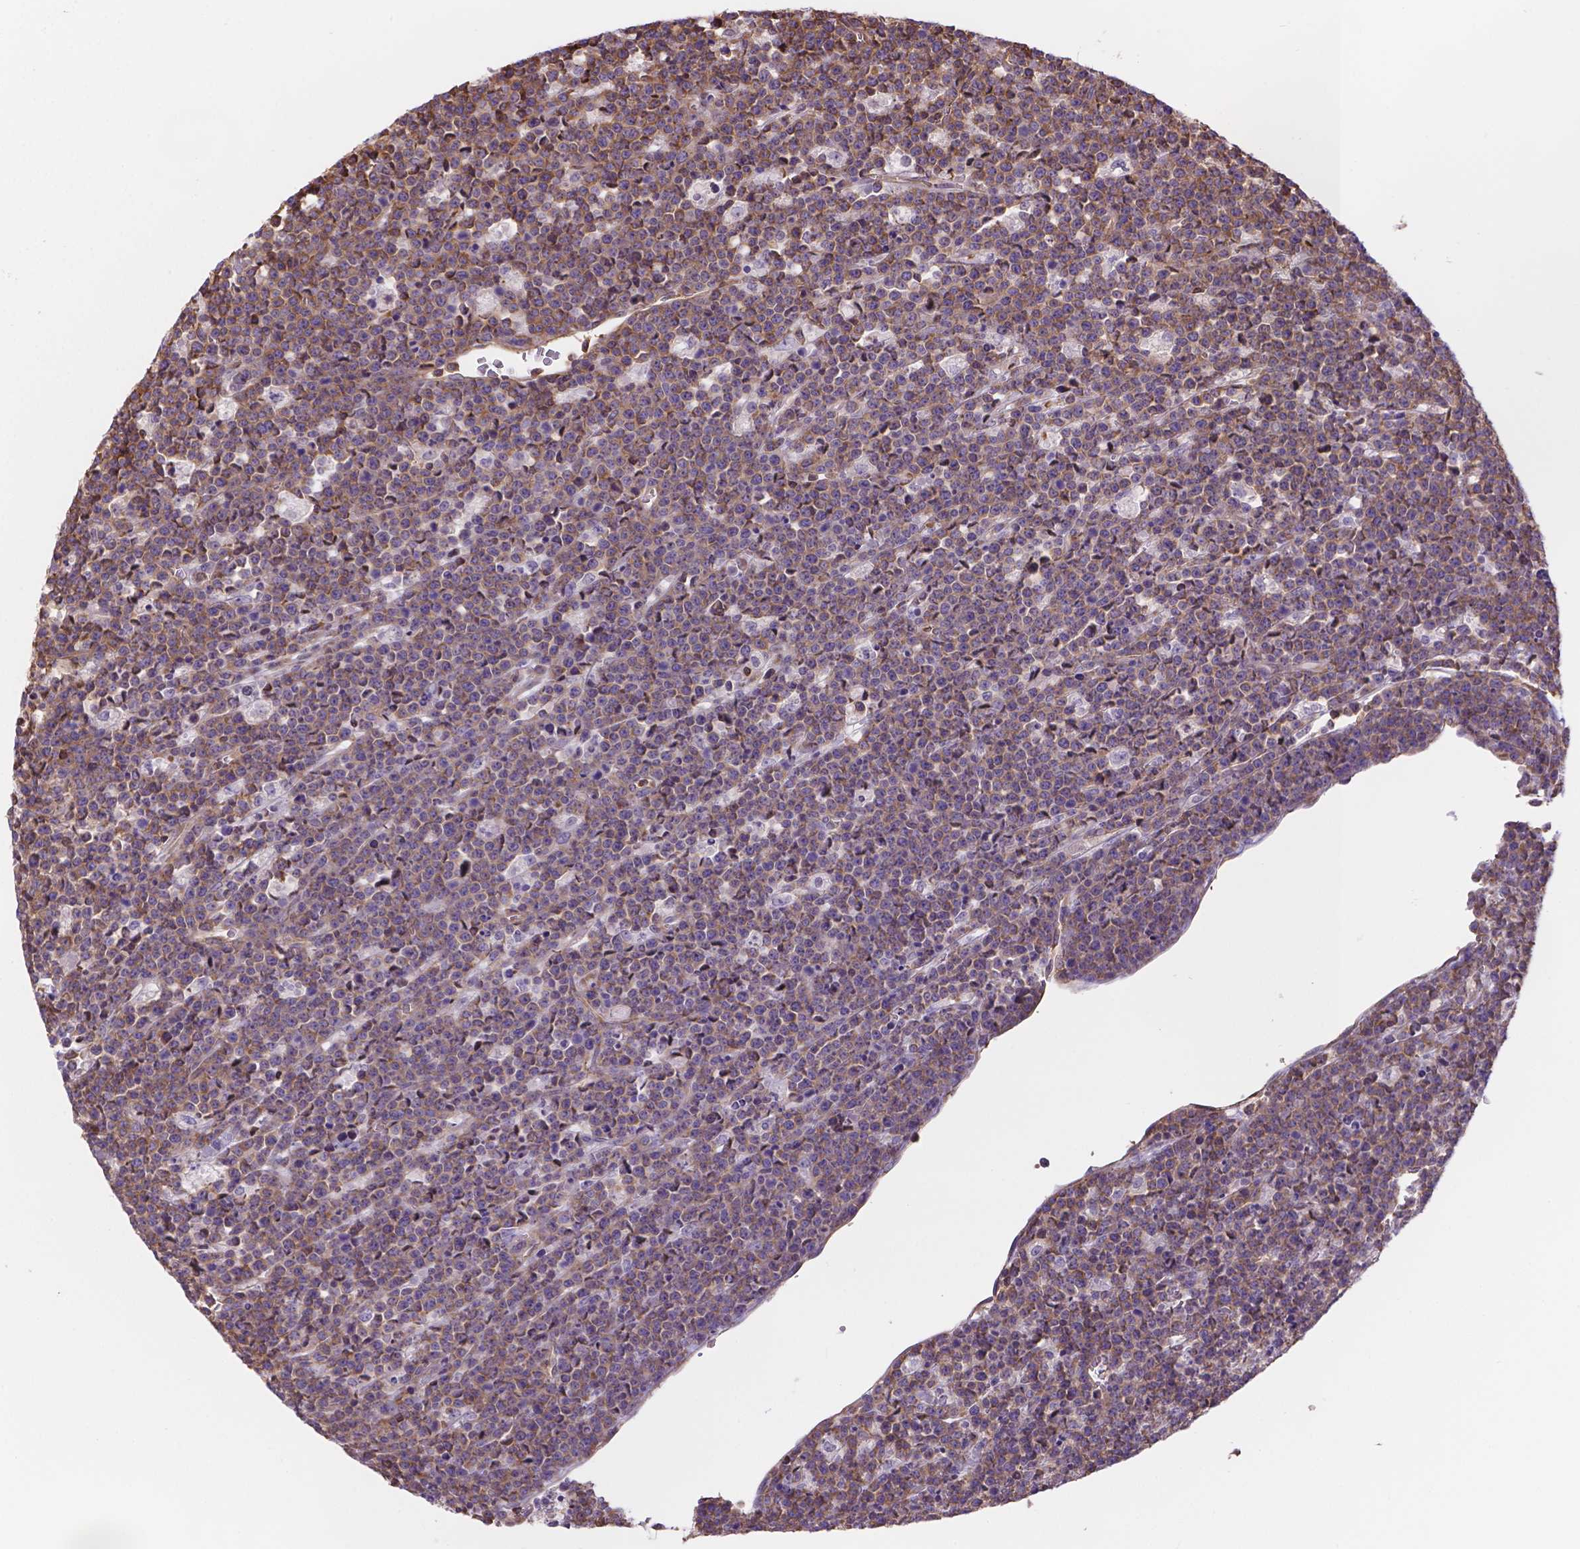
{"staining": {"intensity": "weak", "quantity": "25%-75%", "location": "cytoplasmic/membranous"}, "tissue": "lymphoma", "cell_type": "Tumor cells", "image_type": "cancer", "snomed": [{"axis": "morphology", "description": "Malignant lymphoma, non-Hodgkin's type, High grade"}, {"axis": "topography", "description": "Ovary"}], "caption": "High-magnification brightfield microscopy of lymphoma stained with DAB (brown) and counterstained with hematoxylin (blue). tumor cells exhibit weak cytoplasmic/membranous positivity is present in about25%-75% of cells.", "gene": "DMWD", "patient": {"sex": "female", "age": 56}}